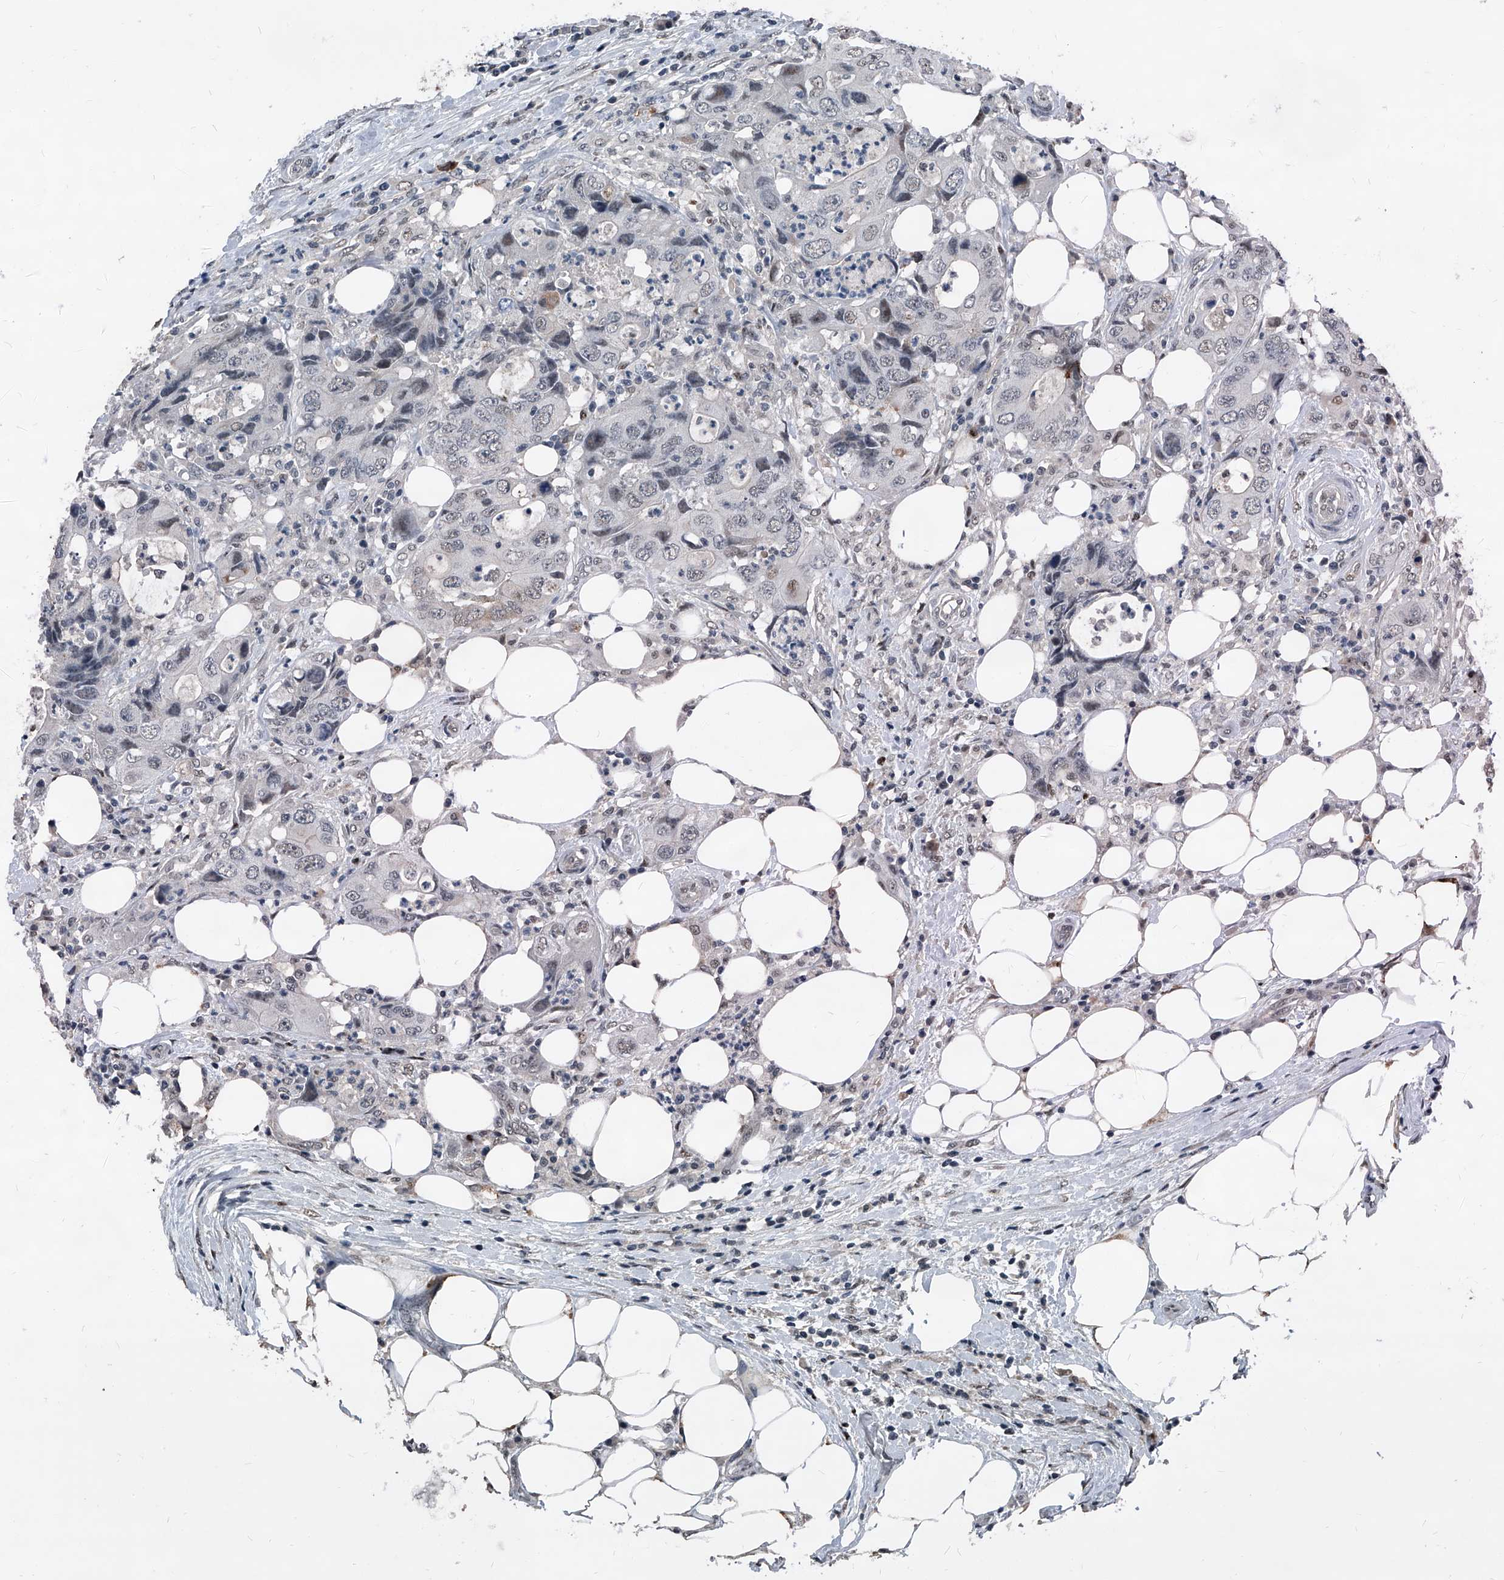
{"staining": {"intensity": "negative", "quantity": "none", "location": "none"}, "tissue": "colorectal cancer", "cell_type": "Tumor cells", "image_type": "cancer", "snomed": [{"axis": "morphology", "description": "Adenocarcinoma, NOS"}, {"axis": "topography", "description": "Colon"}], "caption": "A micrograph of adenocarcinoma (colorectal) stained for a protein shows no brown staining in tumor cells. Brightfield microscopy of immunohistochemistry stained with DAB (brown) and hematoxylin (blue), captured at high magnification.", "gene": "MEN1", "patient": {"sex": "male", "age": 71}}